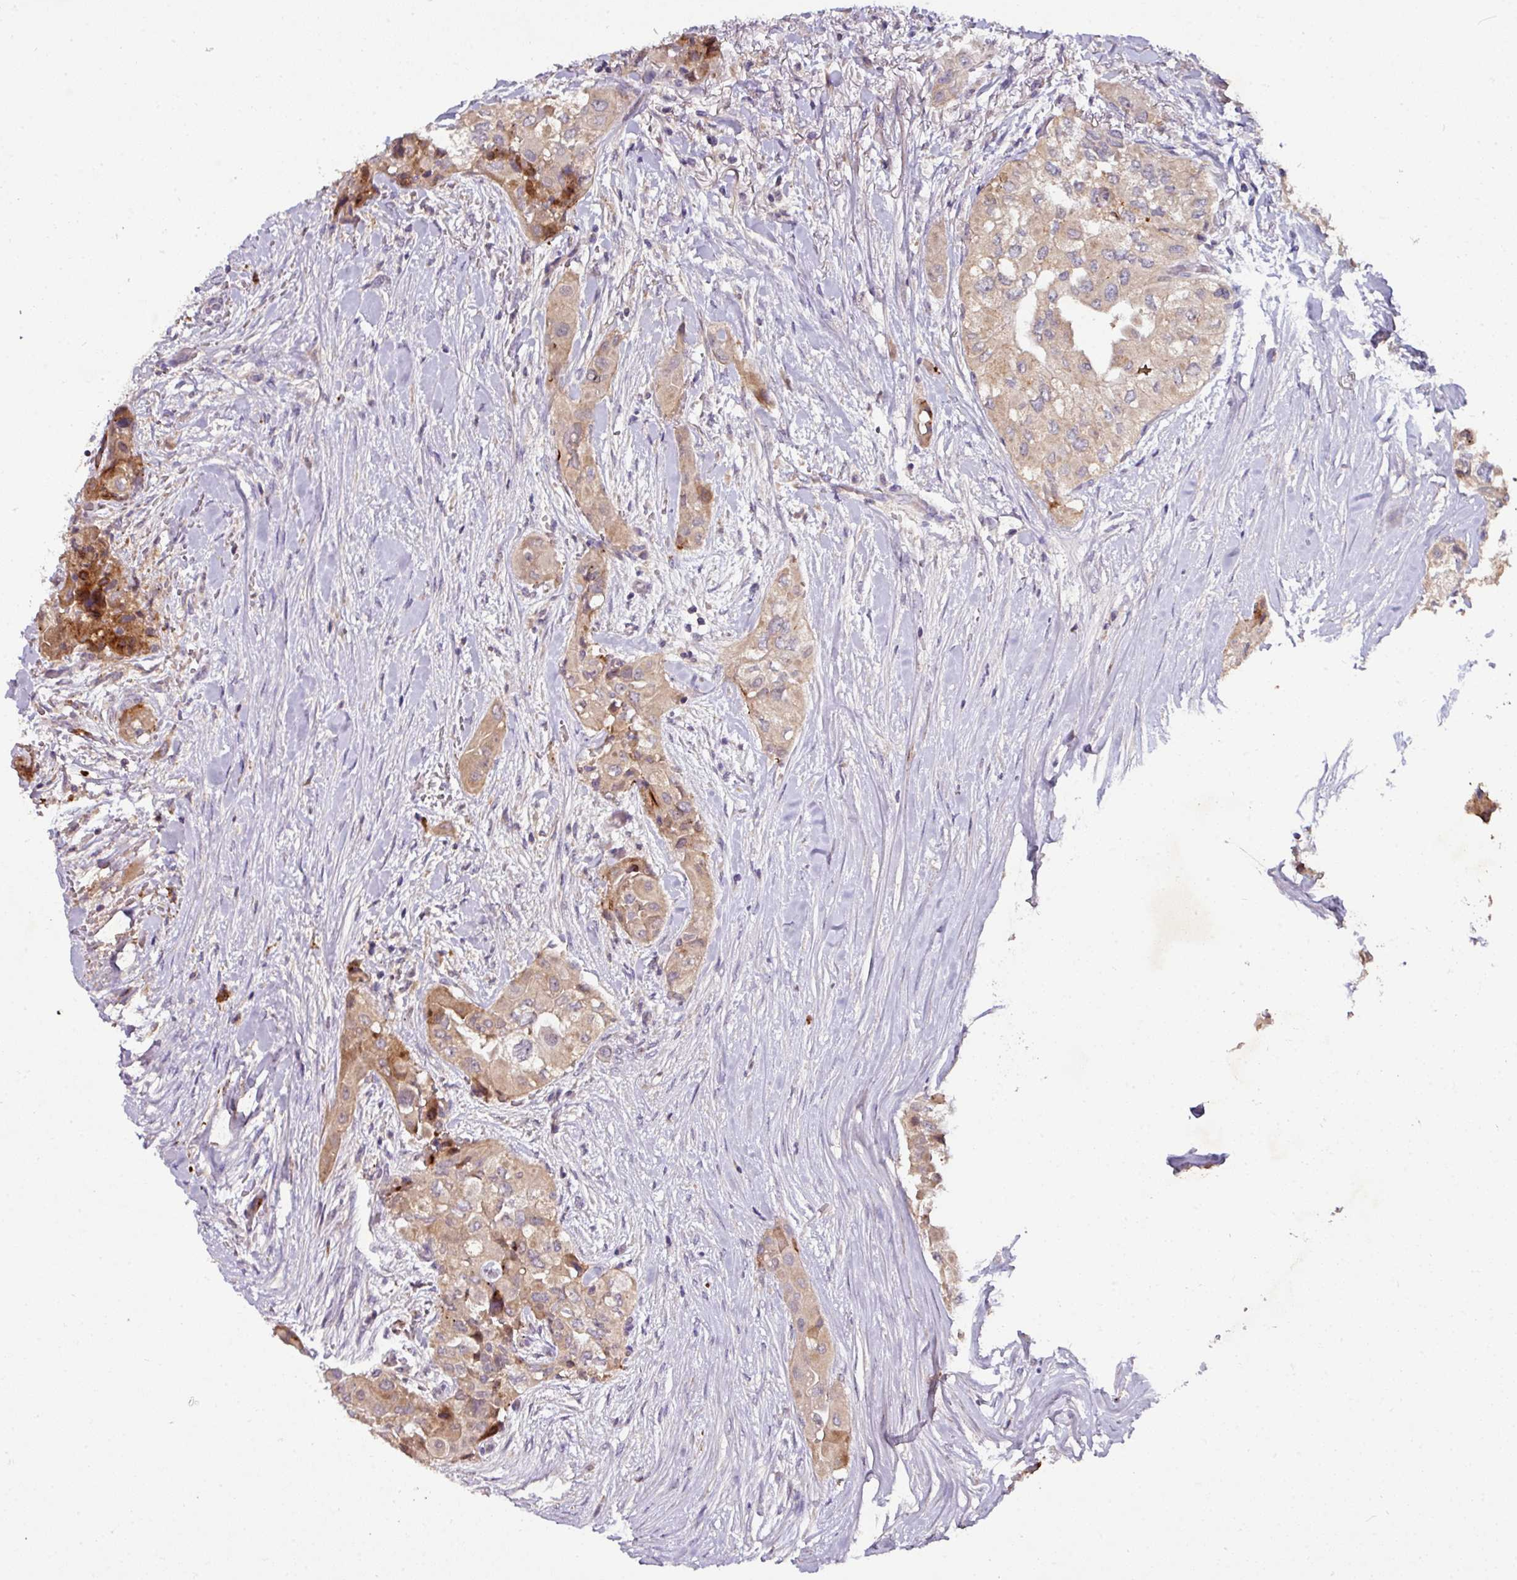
{"staining": {"intensity": "strong", "quantity": "<25%", "location": "cytoplasmic/membranous,nuclear"}, "tissue": "thyroid cancer", "cell_type": "Tumor cells", "image_type": "cancer", "snomed": [{"axis": "morphology", "description": "Papillary adenocarcinoma, NOS"}, {"axis": "topography", "description": "Thyroid gland"}], "caption": "A photomicrograph of thyroid papillary adenocarcinoma stained for a protein displays strong cytoplasmic/membranous and nuclear brown staining in tumor cells.", "gene": "AEBP2", "patient": {"sex": "female", "age": 59}}